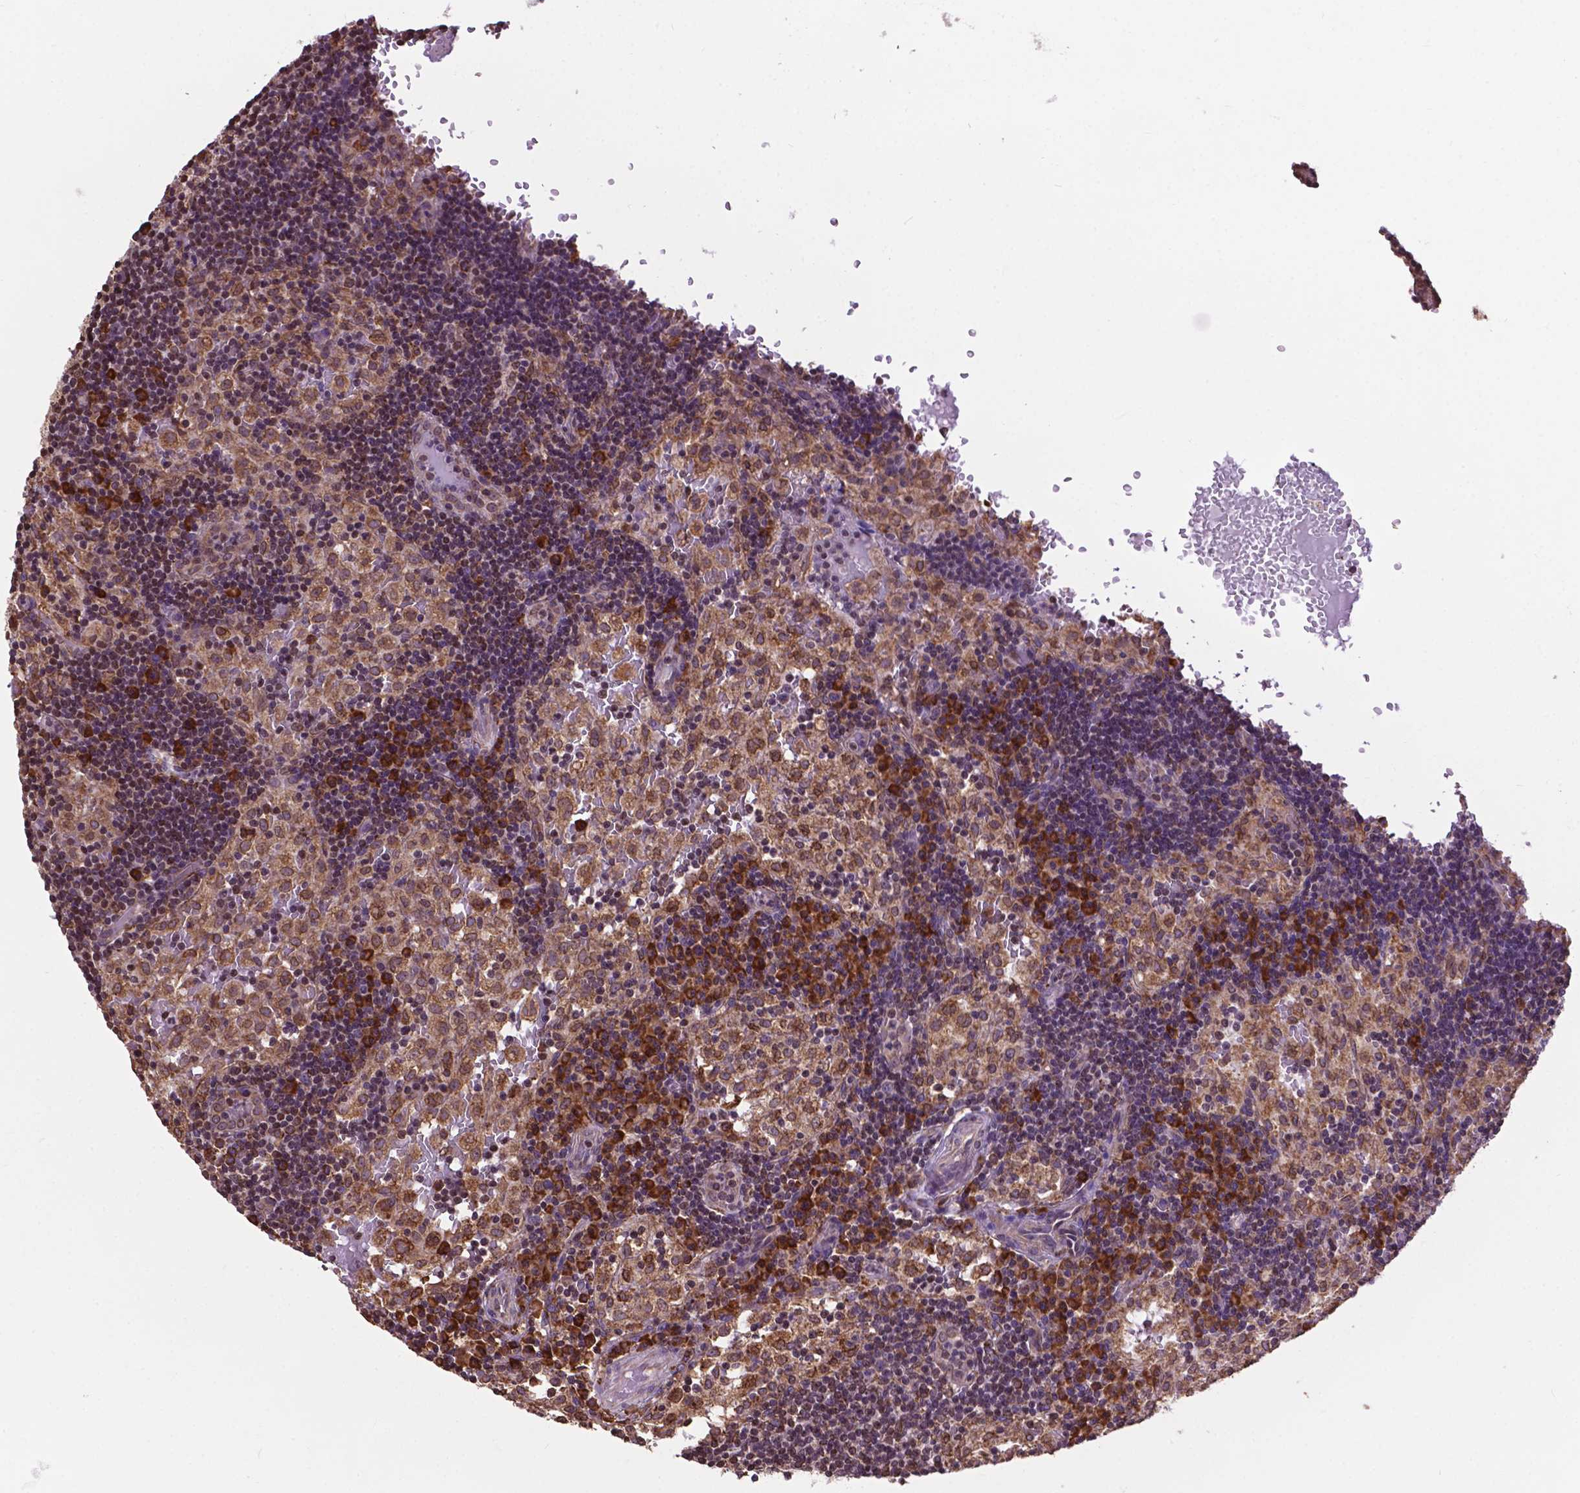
{"staining": {"intensity": "weak", "quantity": "<25%", "location": "cytoplasmic/membranous"}, "tissue": "lymph node", "cell_type": "Germinal center cells", "image_type": "normal", "snomed": [{"axis": "morphology", "description": "Normal tissue, NOS"}, {"axis": "topography", "description": "Lymph node"}], "caption": "The micrograph exhibits no significant expression in germinal center cells of lymph node. The staining was performed using DAB (3,3'-diaminobenzidine) to visualize the protein expression in brown, while the nuclei were stained in blue with hematoxylin (Magnification: 20x).", "gene": "GANAB", "patient": {"sex": "male", "age": 62}}